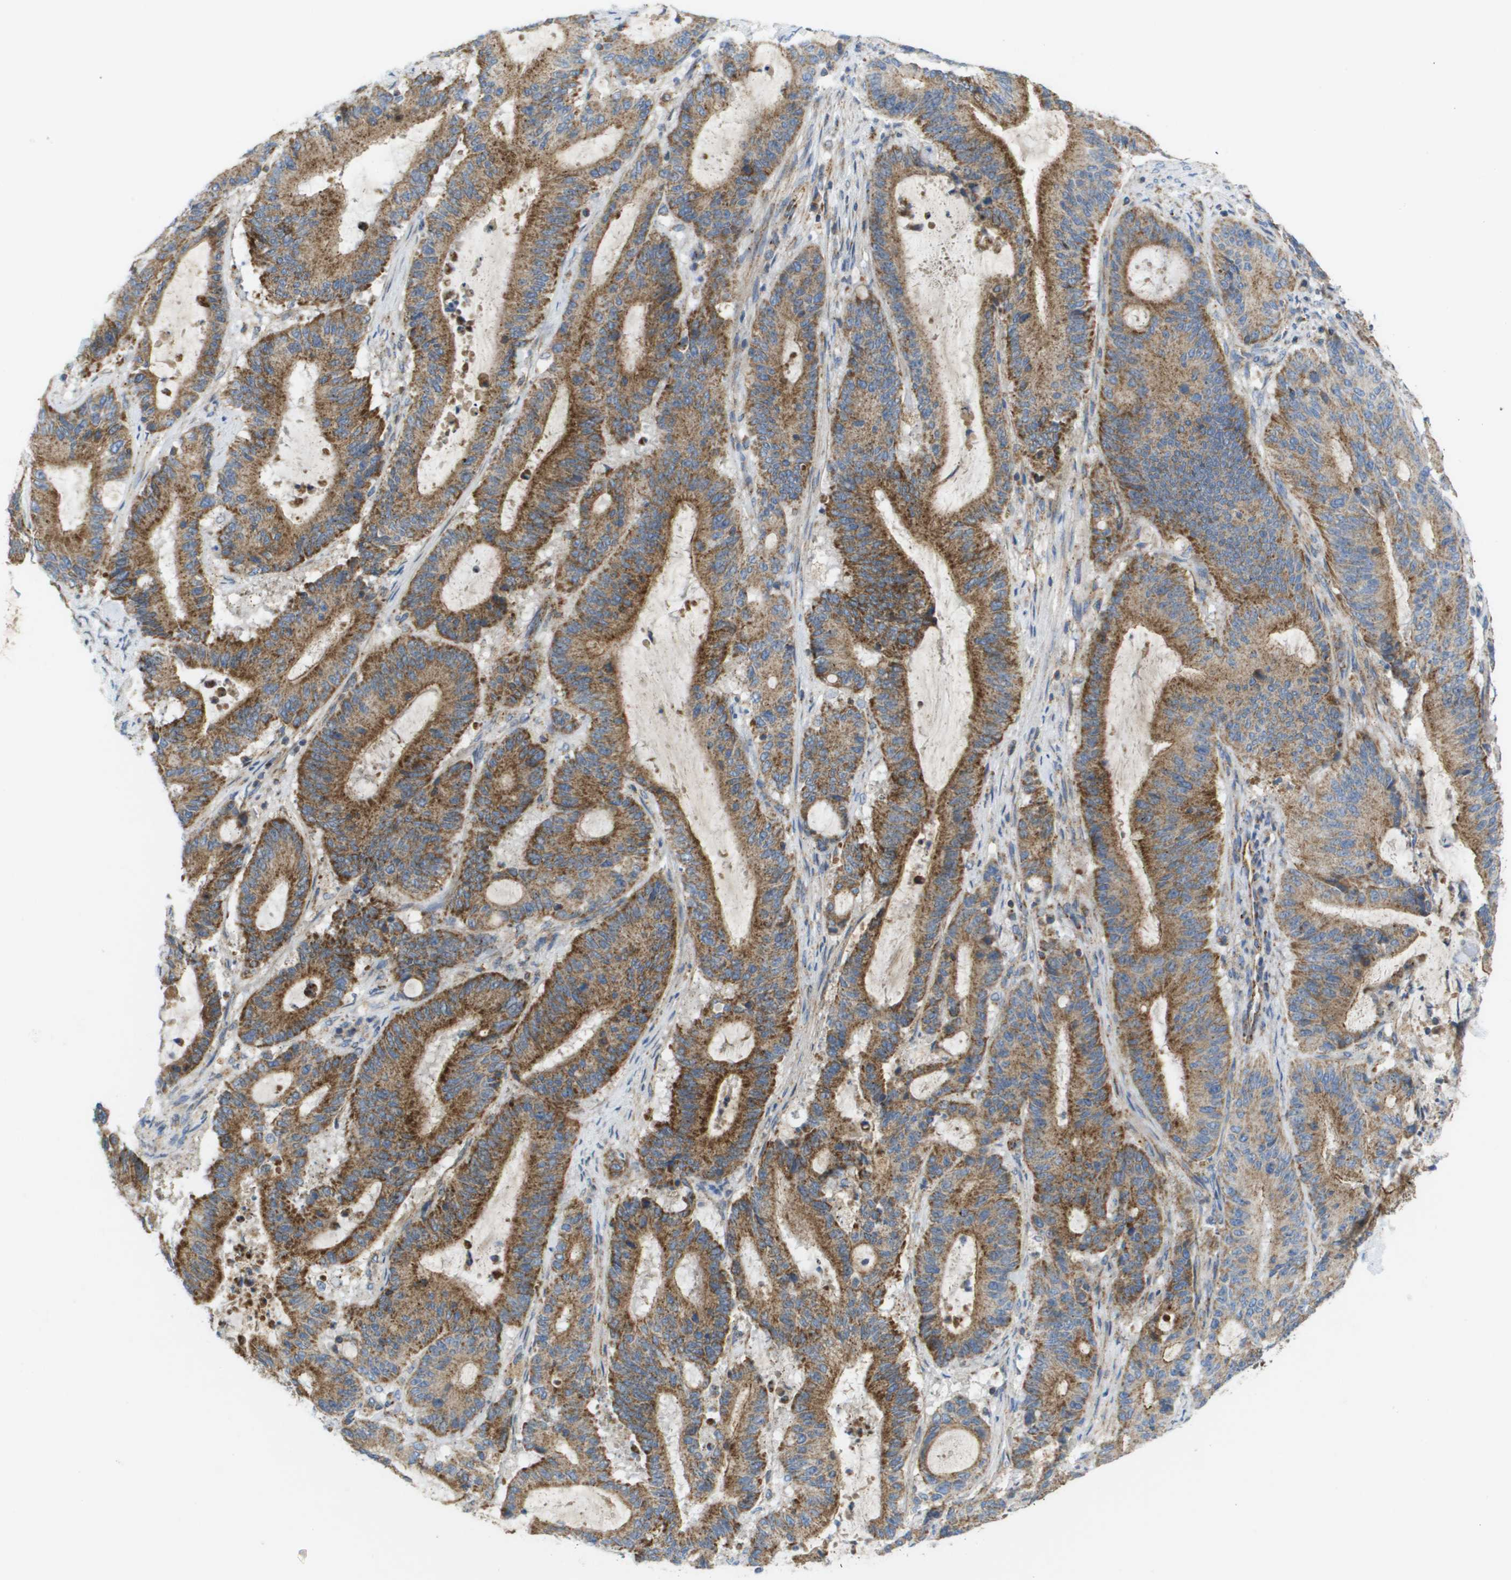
{"staining": {"intensity": "moderate", "quantity": ">75%", "location": "cytoplasmic/membranous"}, "tissue": "liver cancer", "cell_type": "Tumor cells", "image_type": "cancer", "snomed": [{"axis": "morphology", "description": "Cholangiocarcinoma"}, {"axis": "topography", "description": "Liver"}], "caption": "About >75% of tumor cells in human liver cancer reveal moderate cytoplasmic/membranous protein staining as visualized by brown immunohistochemical staining.", "gene": "FIS1", "patient": {"sex": "female", "age": 73}}